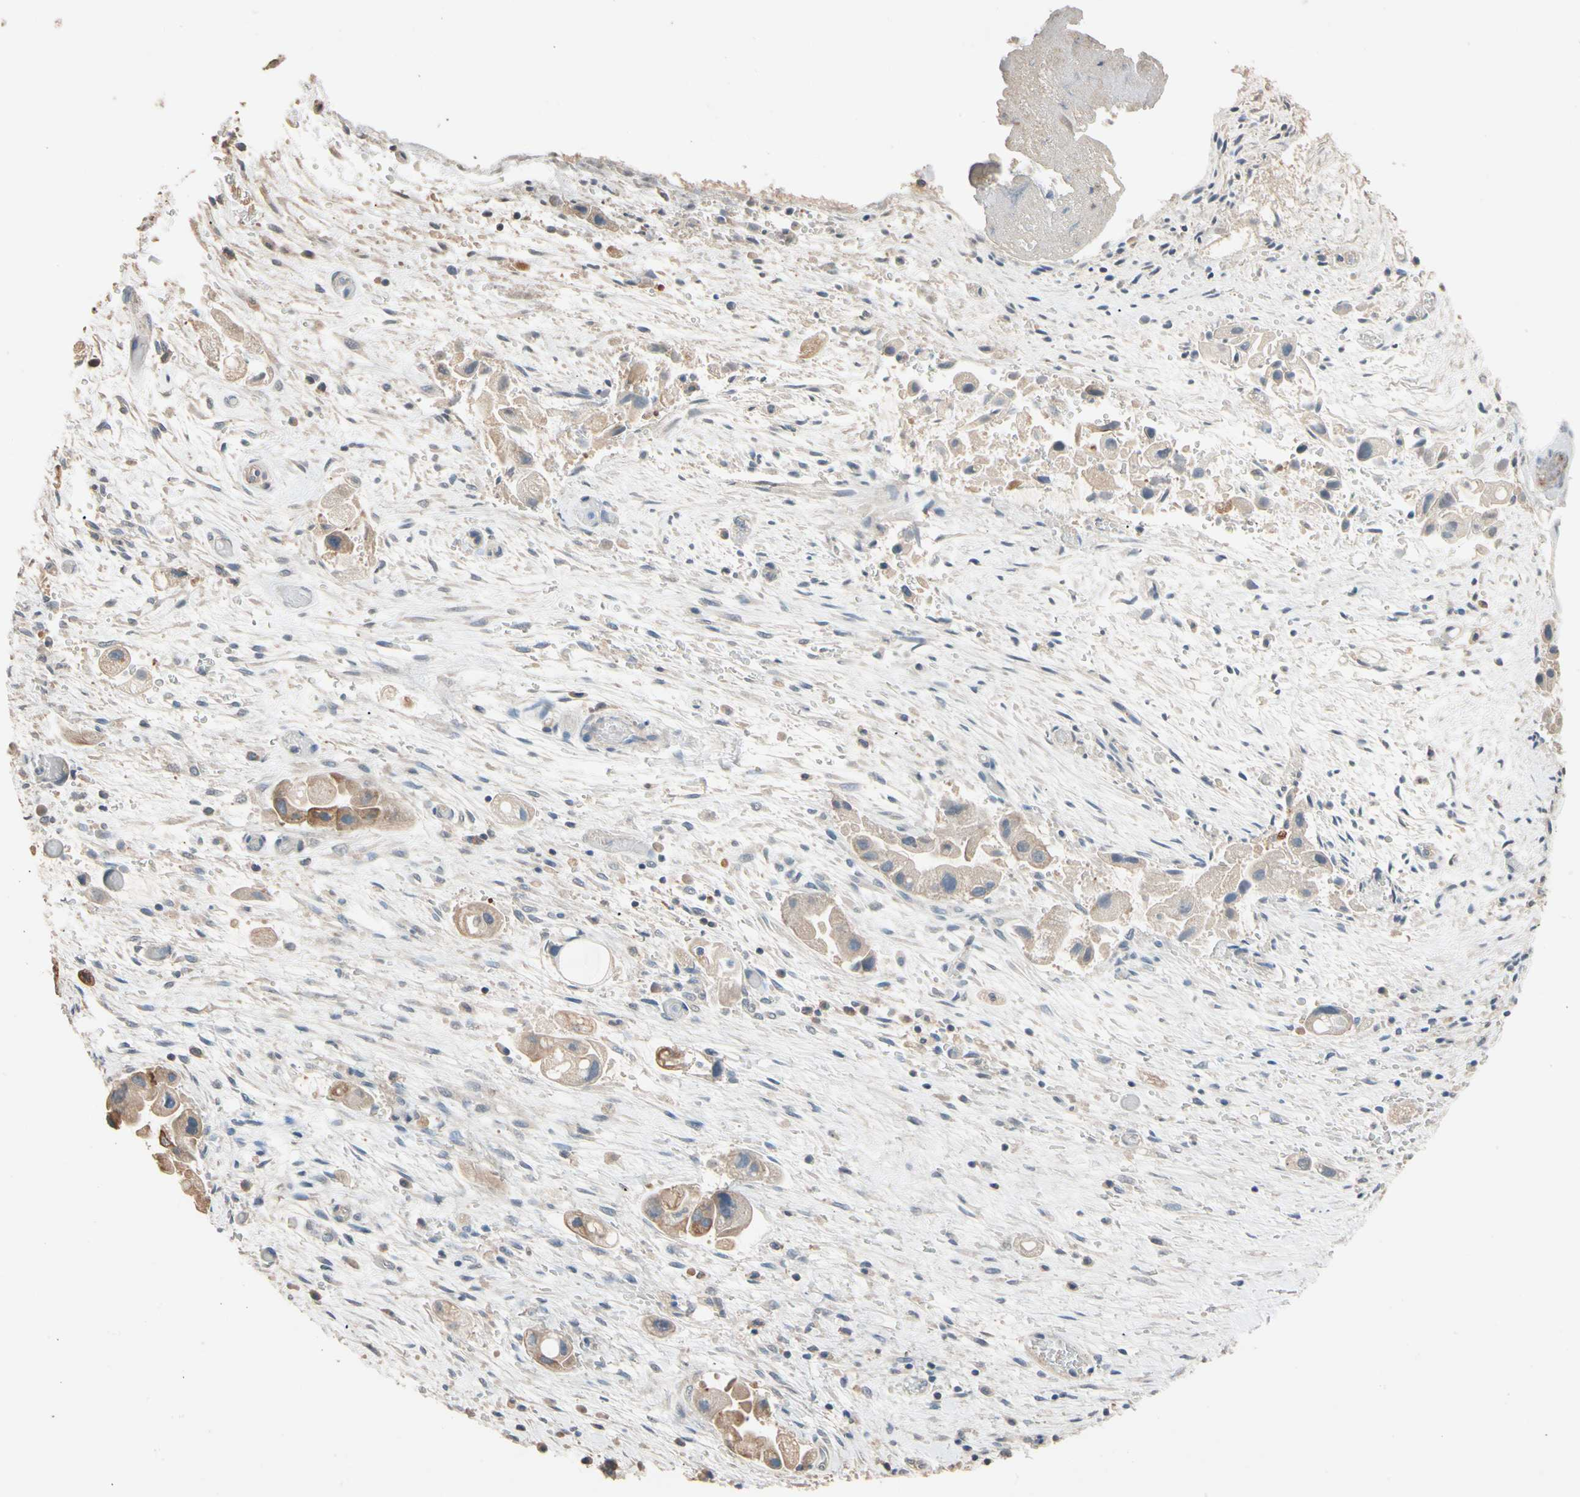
{"staining": {"intensity": "moderate", "quantity": ">75%", "location": "cytoplasmic/membranous"}, "tissue": "liver cancer", "cell_type": "Tumor cells", "image_type": "cancer", "snomed": [{"axis": "morphology", "description": "Normal tissue, NOS"}, {"axis": "morphology", "description": "Cholangiocarcinoma"}, {"axis": "topography", "description": "Liver"}, {"axis": "topography", "description": "Peripheral nerve tissue"}], "caption": "An image showing moderate cytoplasmic/membranous expression in about >75% of tumor cells in liver cholangiocarcinoma, as visualized by brown immunohistochemical staining.", "gene": "MAP3K7", "patient": {"sex": "male", "age": 50}}